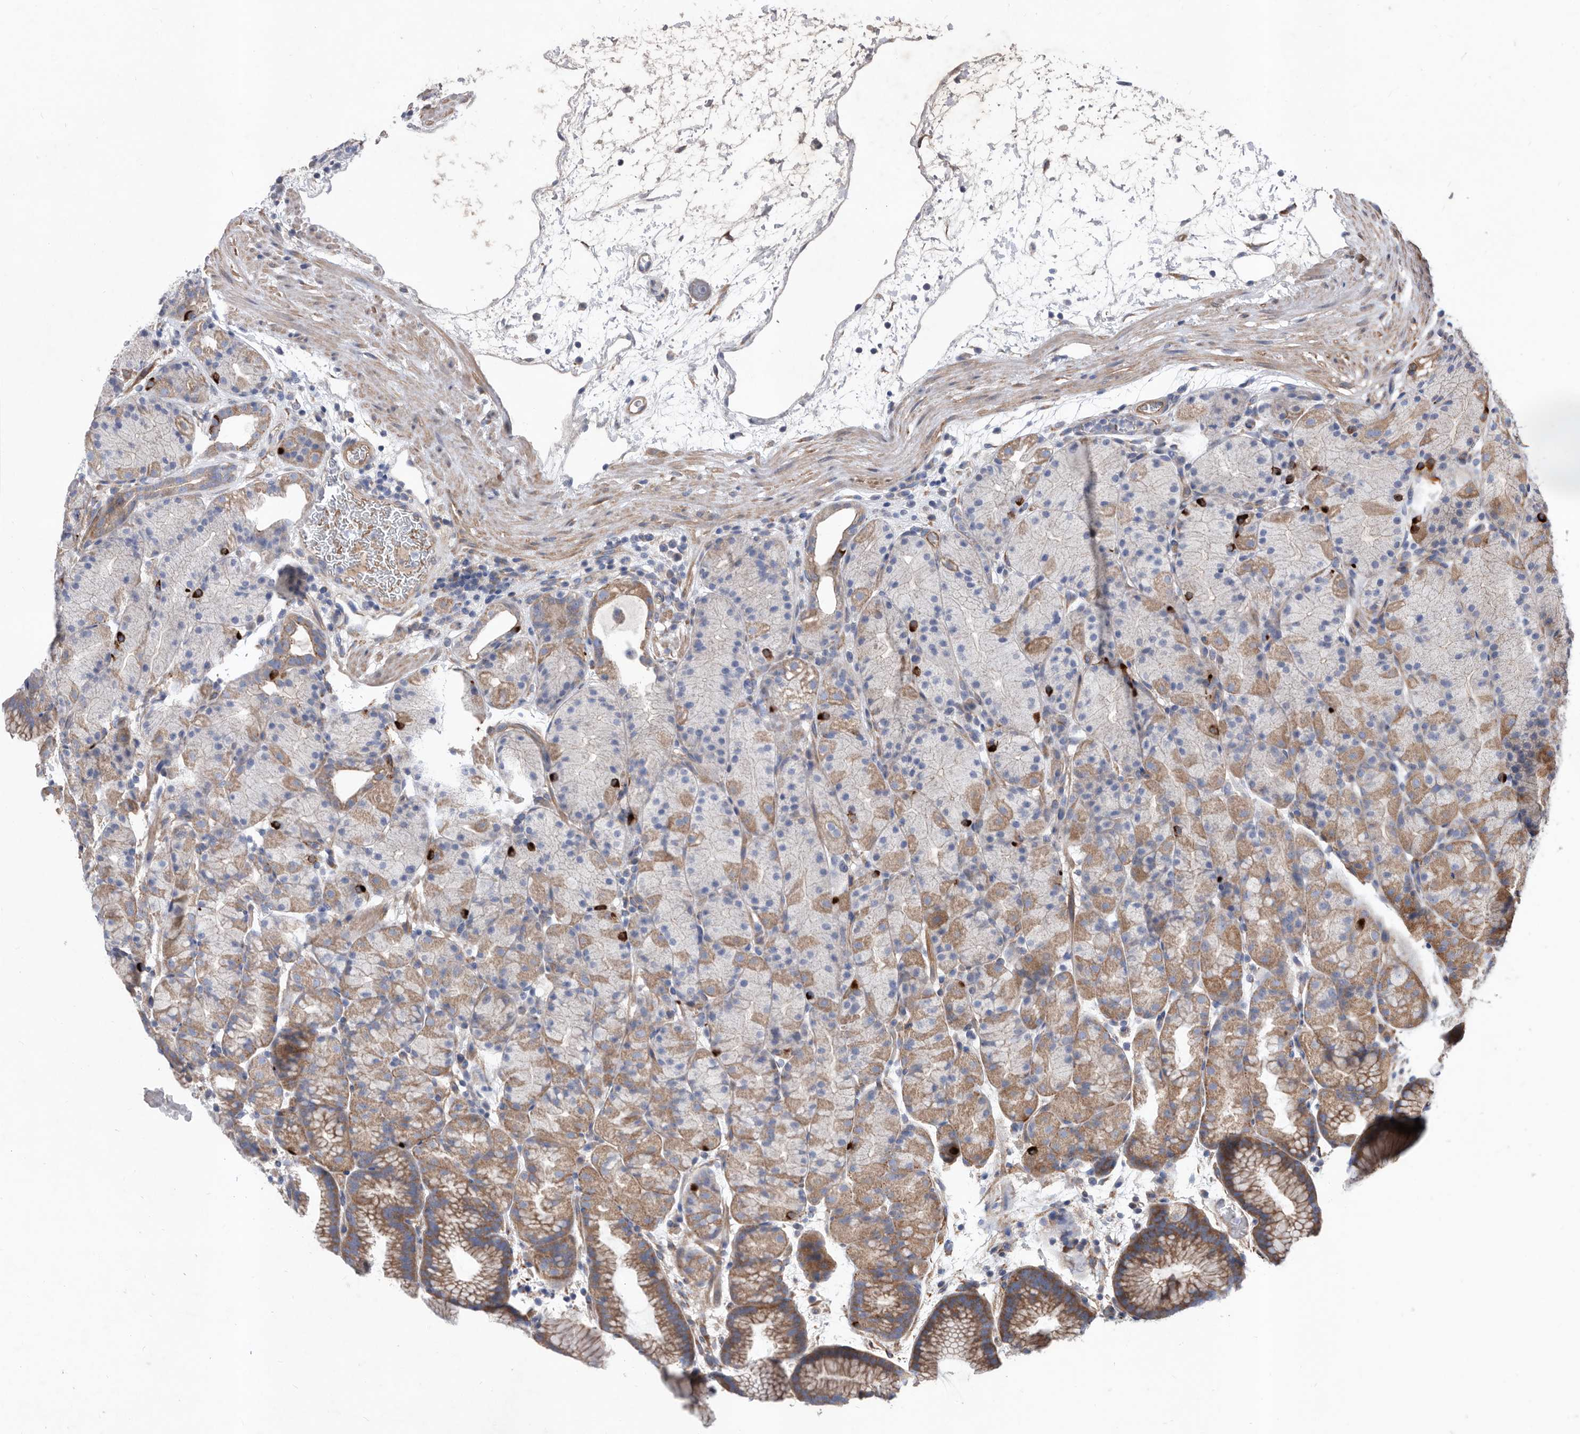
{"staining": {"intensity": "moderate", "quantity": "25%-75%", "location": "cytoplasmic/membranous"}, "tissue": "stomach", "cell_type": "Glandular cells", "image_type": "normal", "snomed": [{"axis": "morphology", "description": "Normal tissue, NOS"}, {"axis": "topography", "description": "Stomach, upper"}], "caption": "This image demonstrates unremarkable stomach stained with IHC to label a protein in brown. The cytoplasmic/membranous of glandular cells show moderate positivity for the protein. Nuclei are counter-stained blue.", "gene": "ATP13A3", "patient": {"sex": "male", "age": 48}}